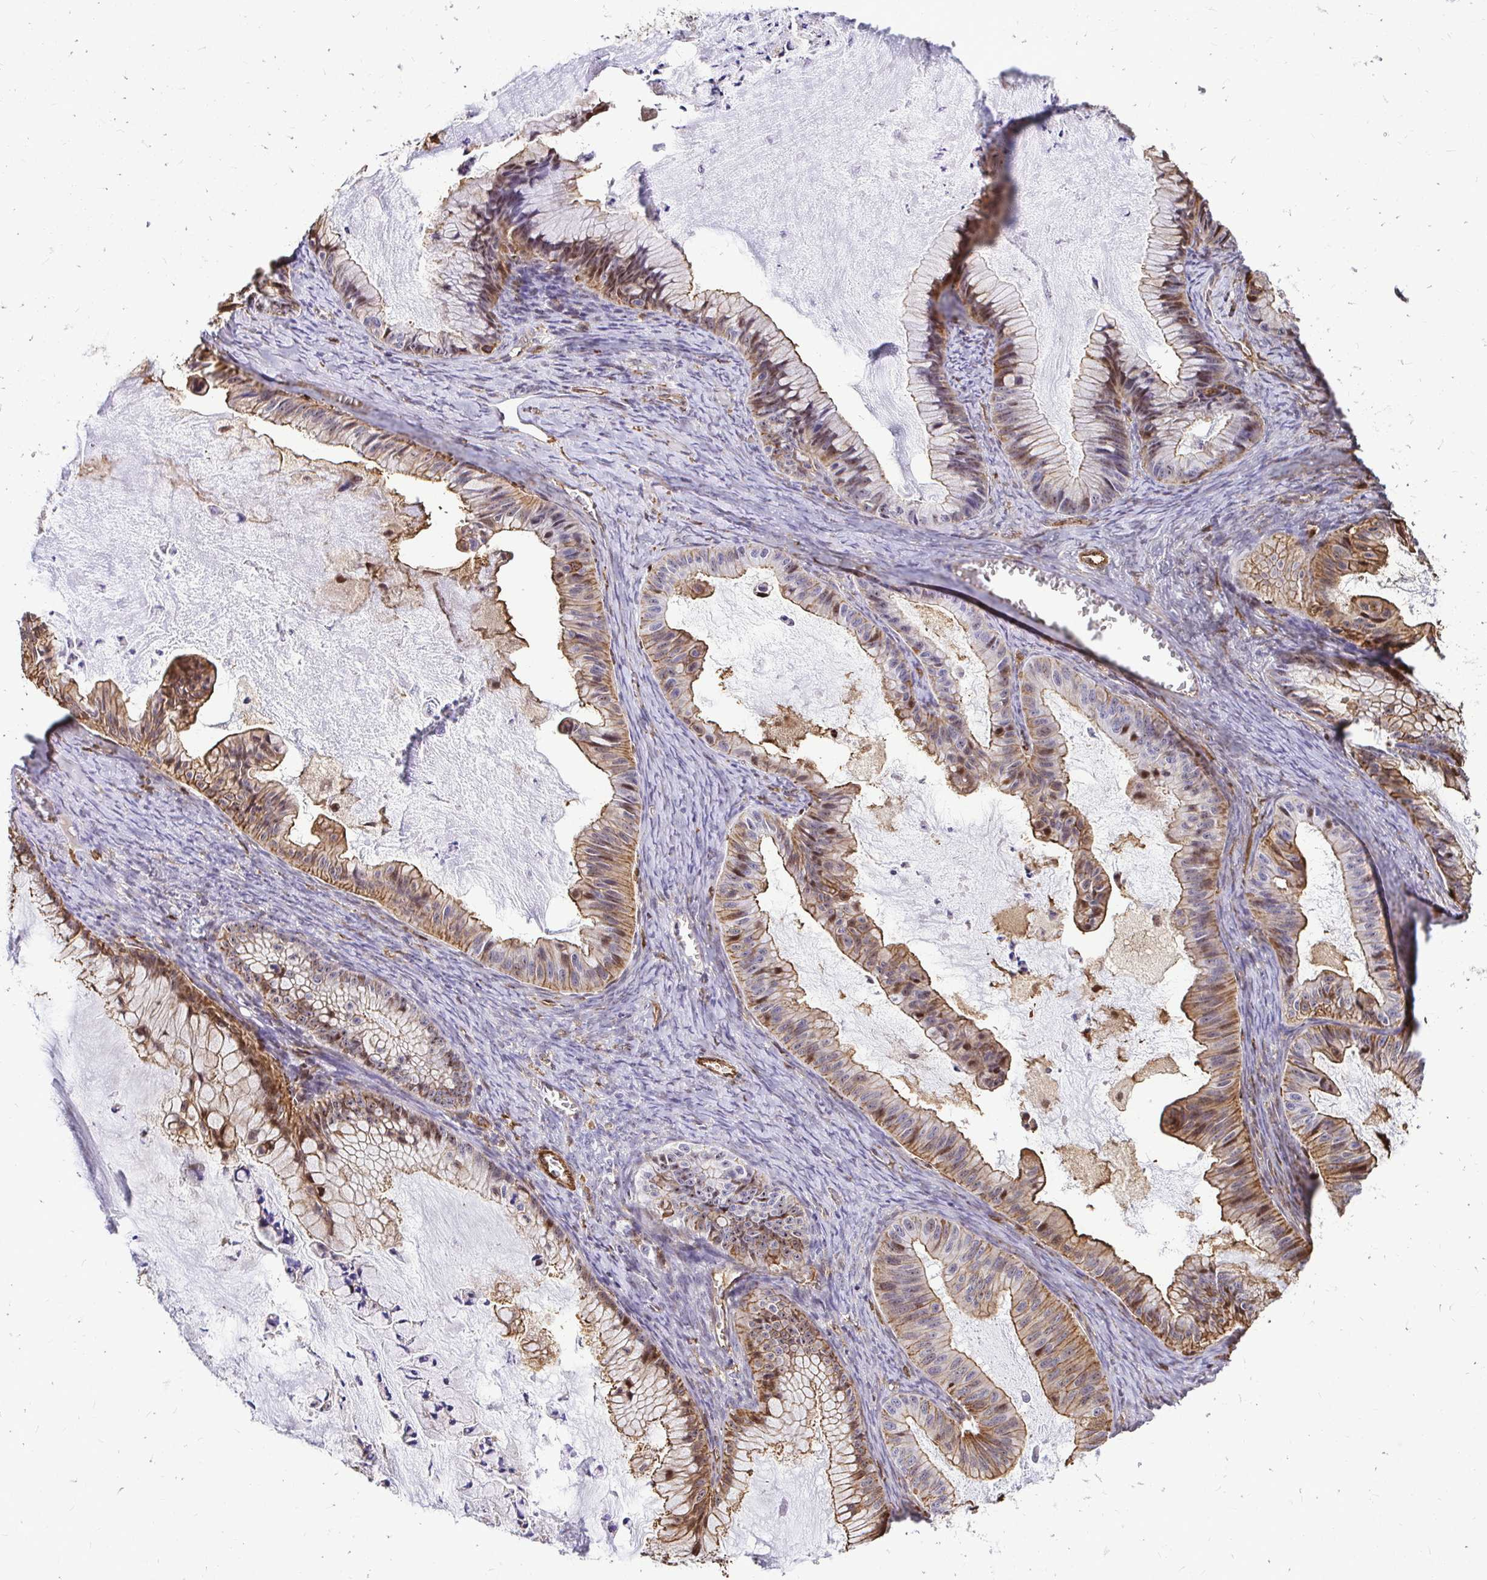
{"staining": {"intensity": "moderate", "quantity": "25%-75%", "location": "cytoplasmic/membranous,nuclear"}, "tissue": "ovarian cancer", "cell_type": "Tumor cells", "image_type": "cancer", "snomed": [{"axis": "morphology", "description": "Cystadenocarcinoma, mucinous, NOS"}, {"axis": "topography", "description": "Ovary"}], "caption": "Human ovarian cancer stained for a protein (brown) exhibits moderate cytoplasmic/membranous and nuclear positive staining in about 25%-75% of tumor cells.", "gene": "GSN", "patient": {"sex": "female", "age": 72}}